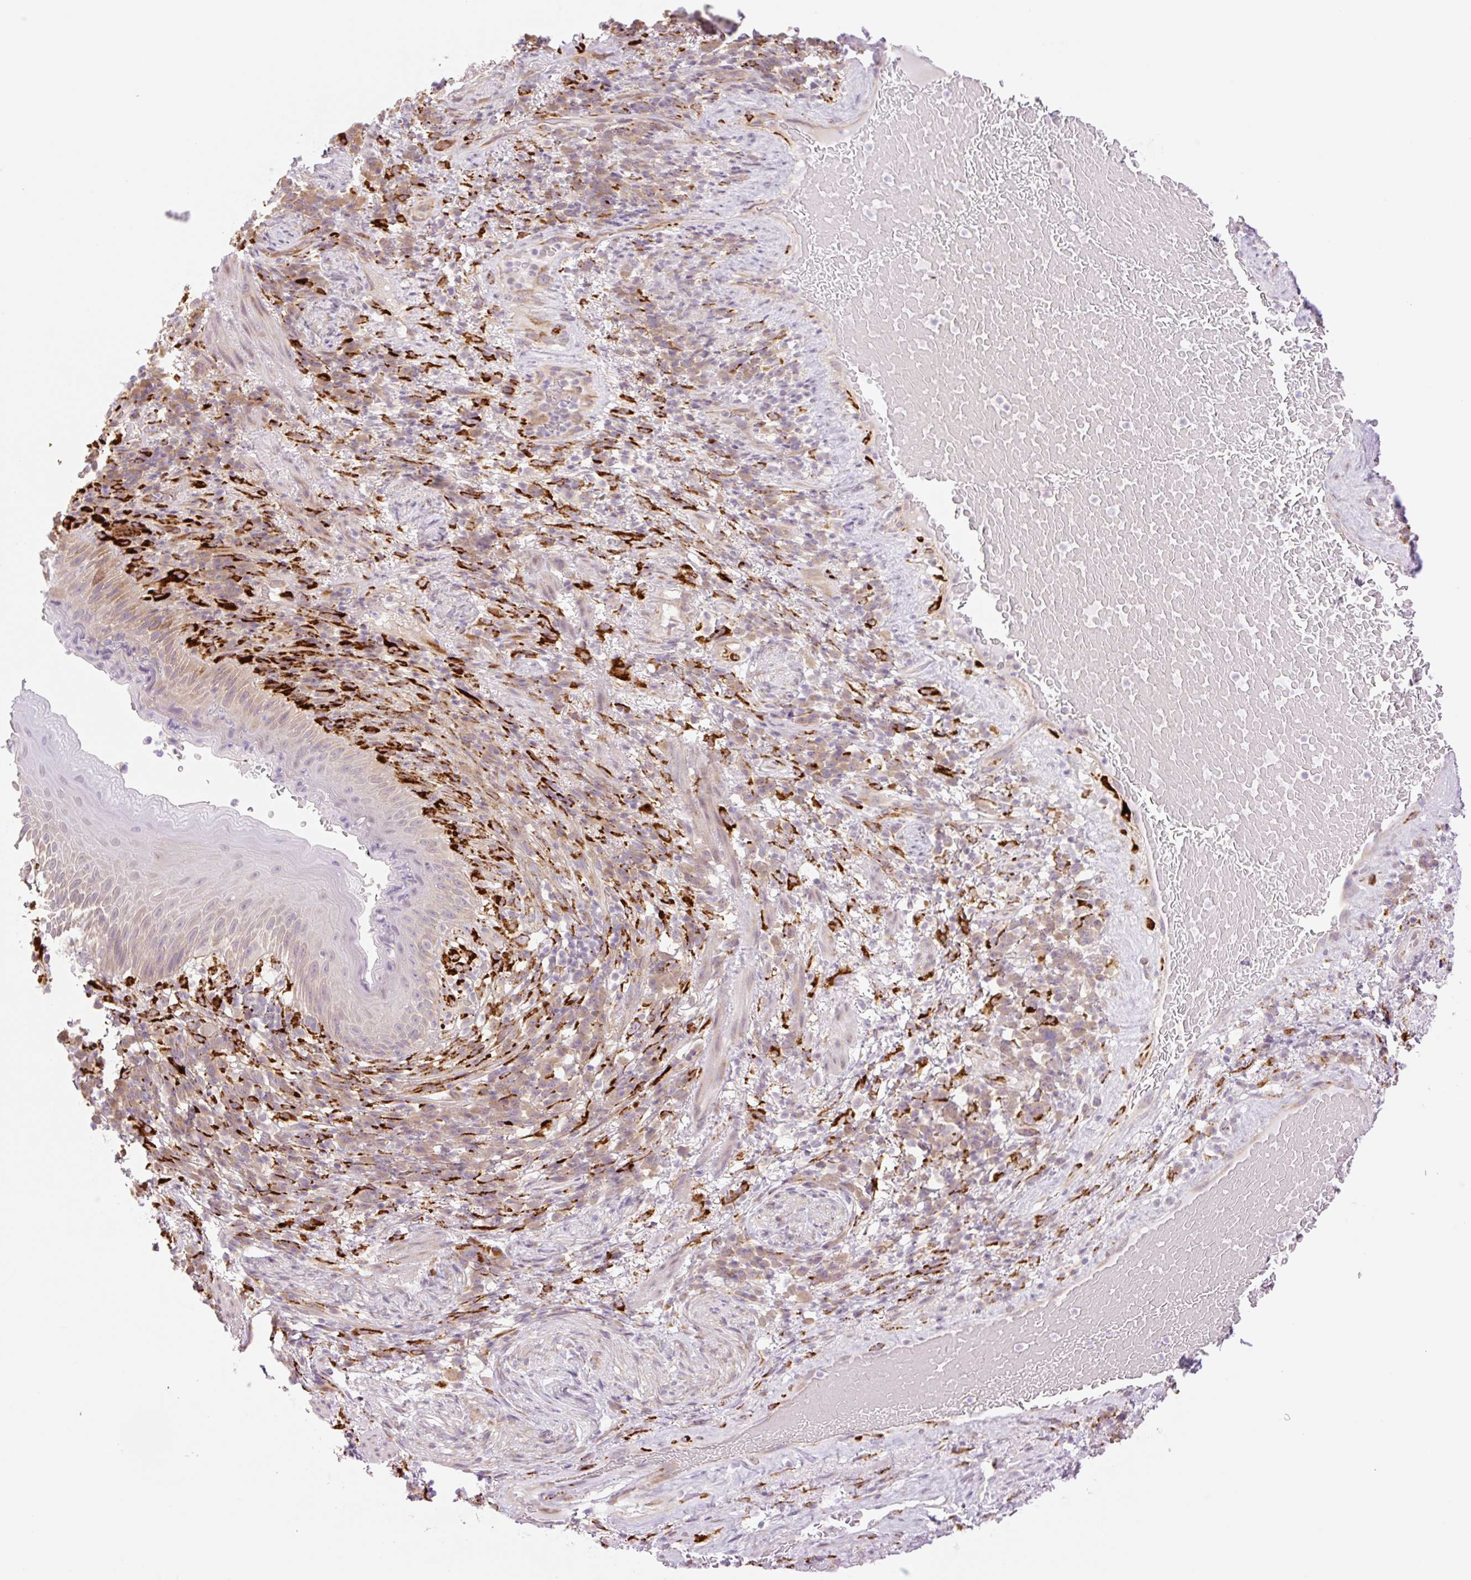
{"staining": {"intensity": "weak", "quantity": "25%-75%", "location": "cytoplasmic/membranous"}, "tissue": "skin", "cell_type": "Epidermal cells", "image_type": "normal", "snomed": [{"axis": "morphology", "description": "Normal tissue, NOS"}, {"axis": "topography", "description": "Anal"}], "caption": "A brown stain labels weak cytoplasmic/membranous expression of a protein in epidermal cells of normal skin. The protein of interest is stained brown, and the nuclei are stained in blue (DAB IHC with brightfield microscopy, high magnification).", "gene": "COL5A1", "patient": {"sex": "male", "age": 78}}